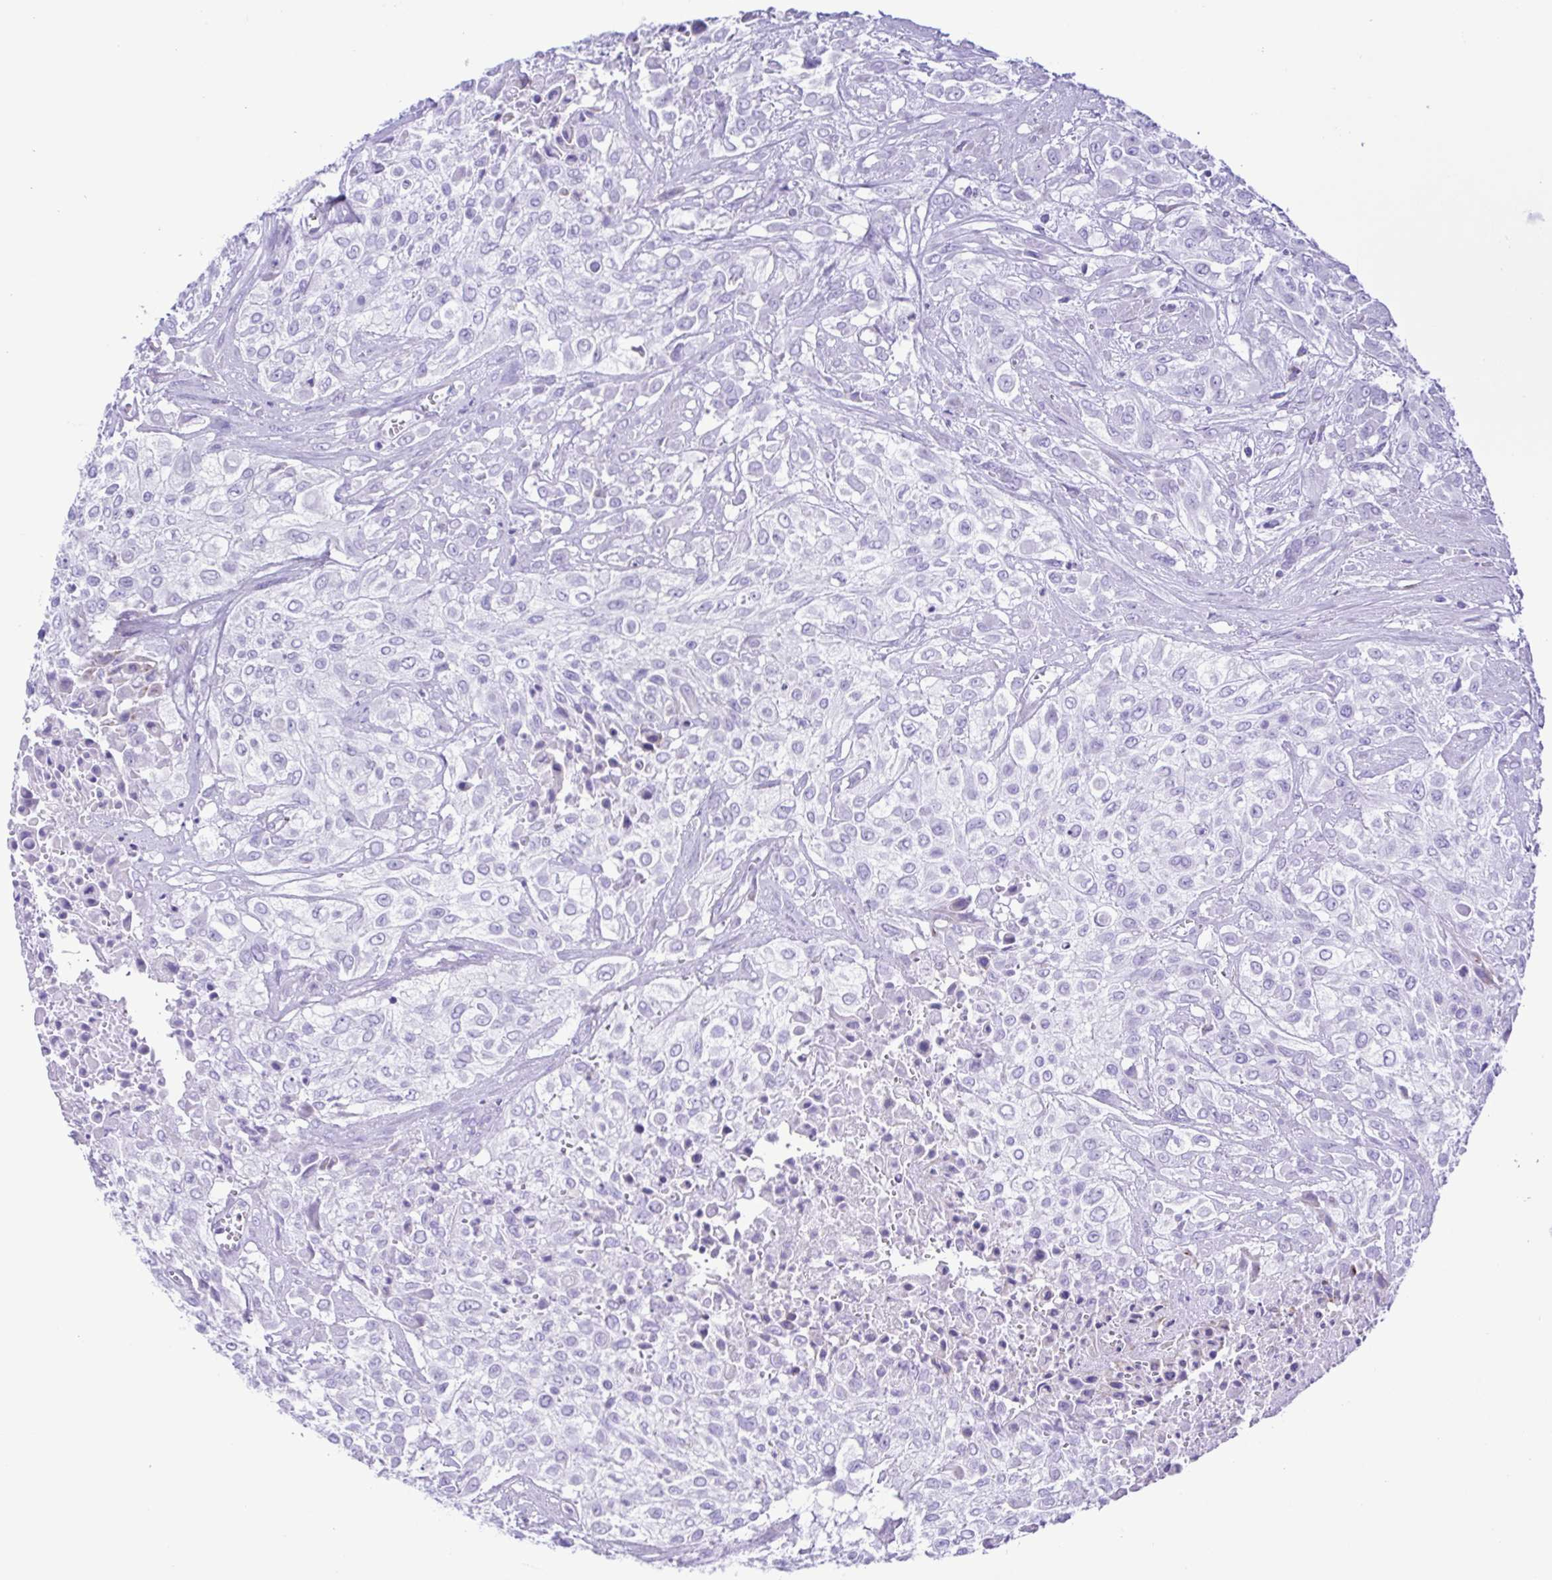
{"staining": {"intensity": "negative", "quantity": "none", "location": "none"}, "tissue": "urothelial cancer", "cell_type": "Tumor cells", "image_type": "cancer", "snomed": [{"axis": "morphology", "description": "Urothelial carcinoma, High grade"}, {"axis": "topography", "description": "Urinary bladder"}], "caption": "Immunohistochemistry (IHC) of human urothelial cancer shows no positivity in tumor cells. The staining was performed using DAB (3,3'-diaminobenzidine) to visualize the protein expression in brown, while the nuclei were stained in blue with hematoxylin (Magnification: 20x).", "gene": "GPR17", "patient": {"sex": "male", "age": 57}}